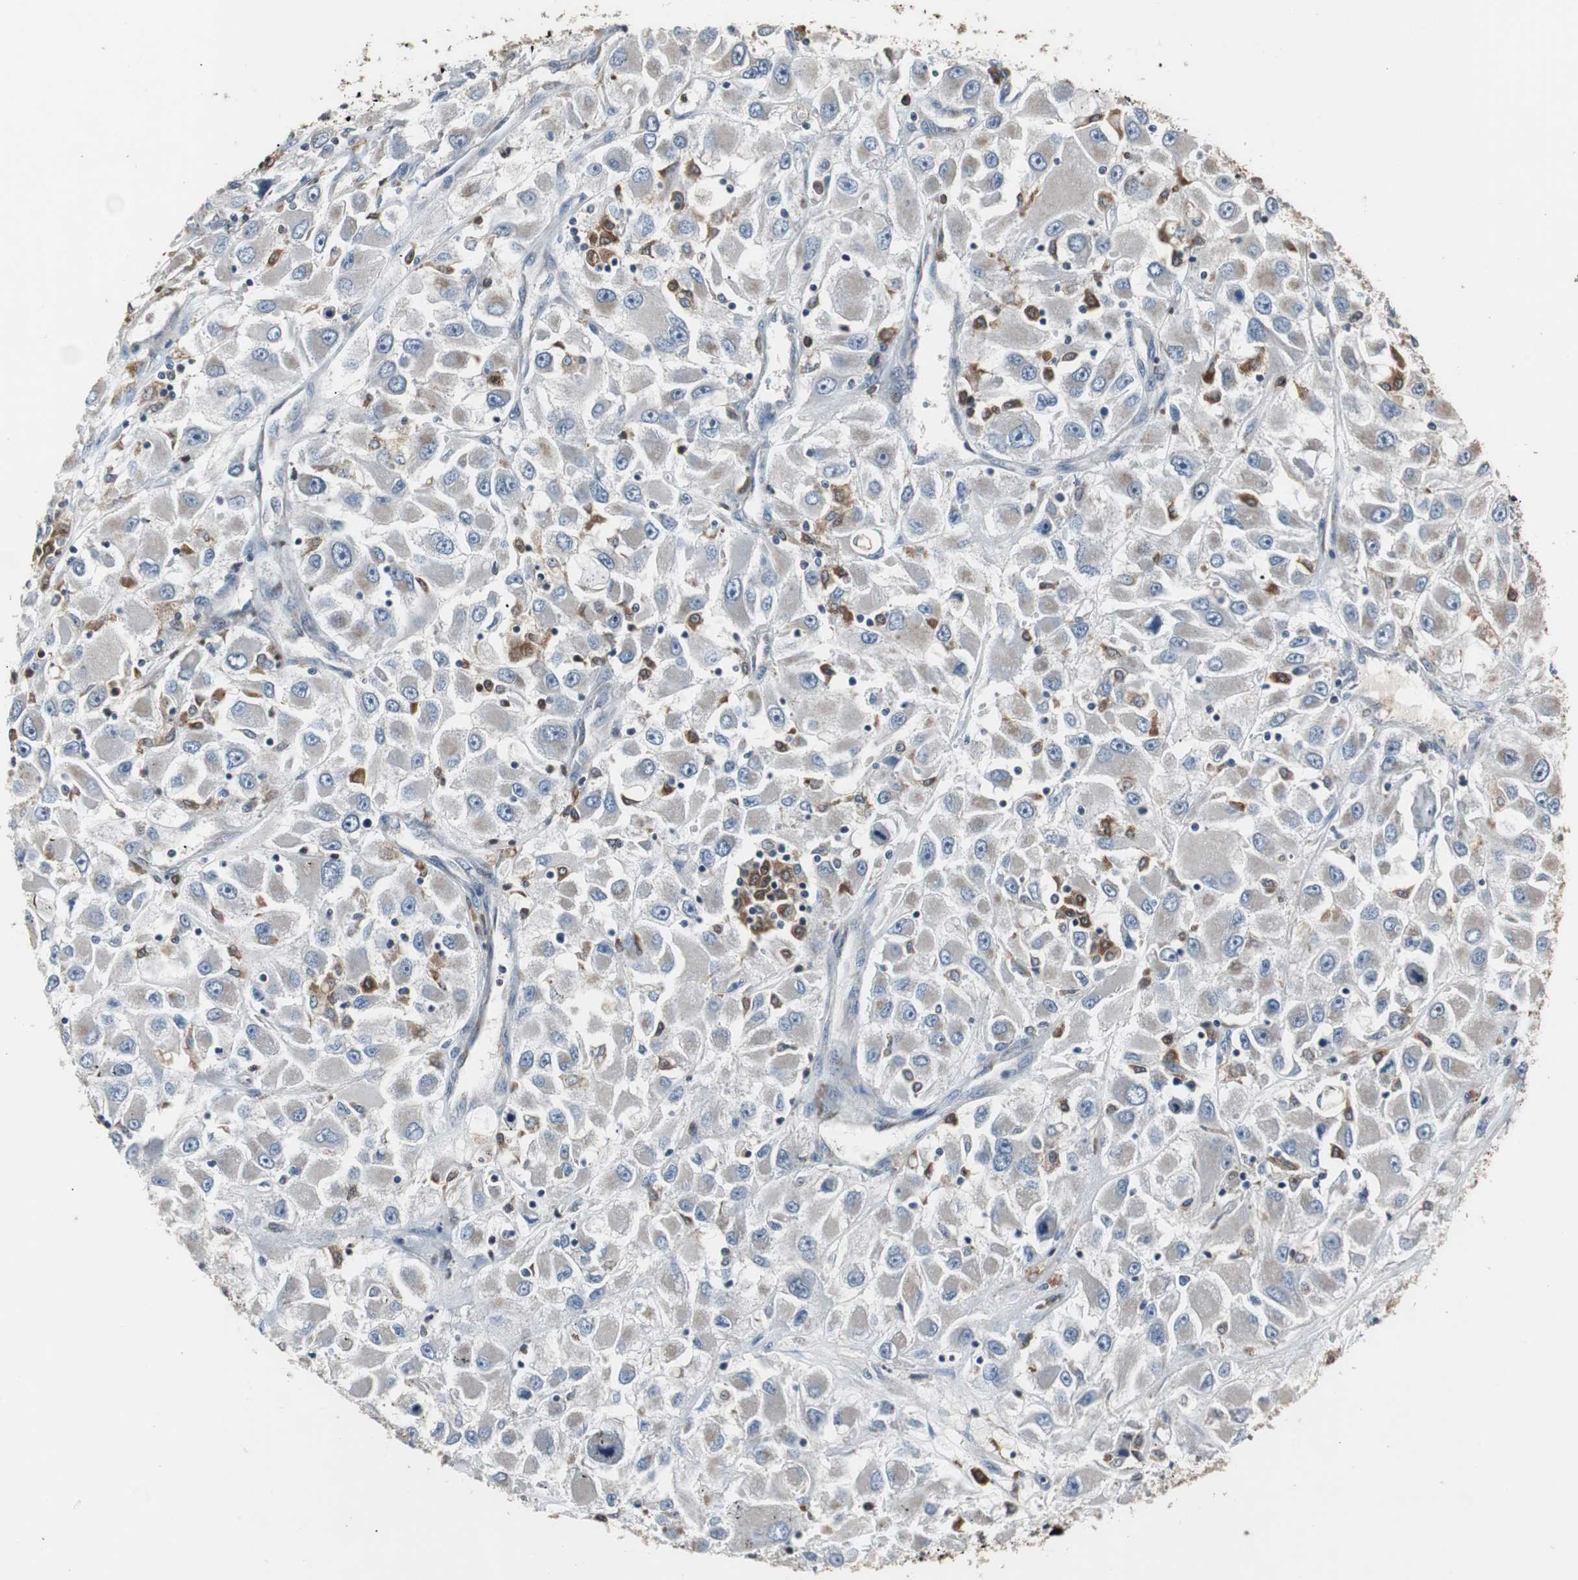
{"staining": {"intensity": "weak", "quantity": "<25%", "location": "cytoplasmic/membranous"}, "tissue": "renal cancer", "cell_type": "Tumor cells", "image_type": "cancer", "snomed": [{"axis": "morphology", "description": "Adenocarcinoma, NOS"}, {"axis": "topography", "description": "Kidney"}], "caption": "Tumor cells are negative for protein expression in human renal cancer.", "gene": "NCF2", "patient": {"sex": "female", "age": 52}}